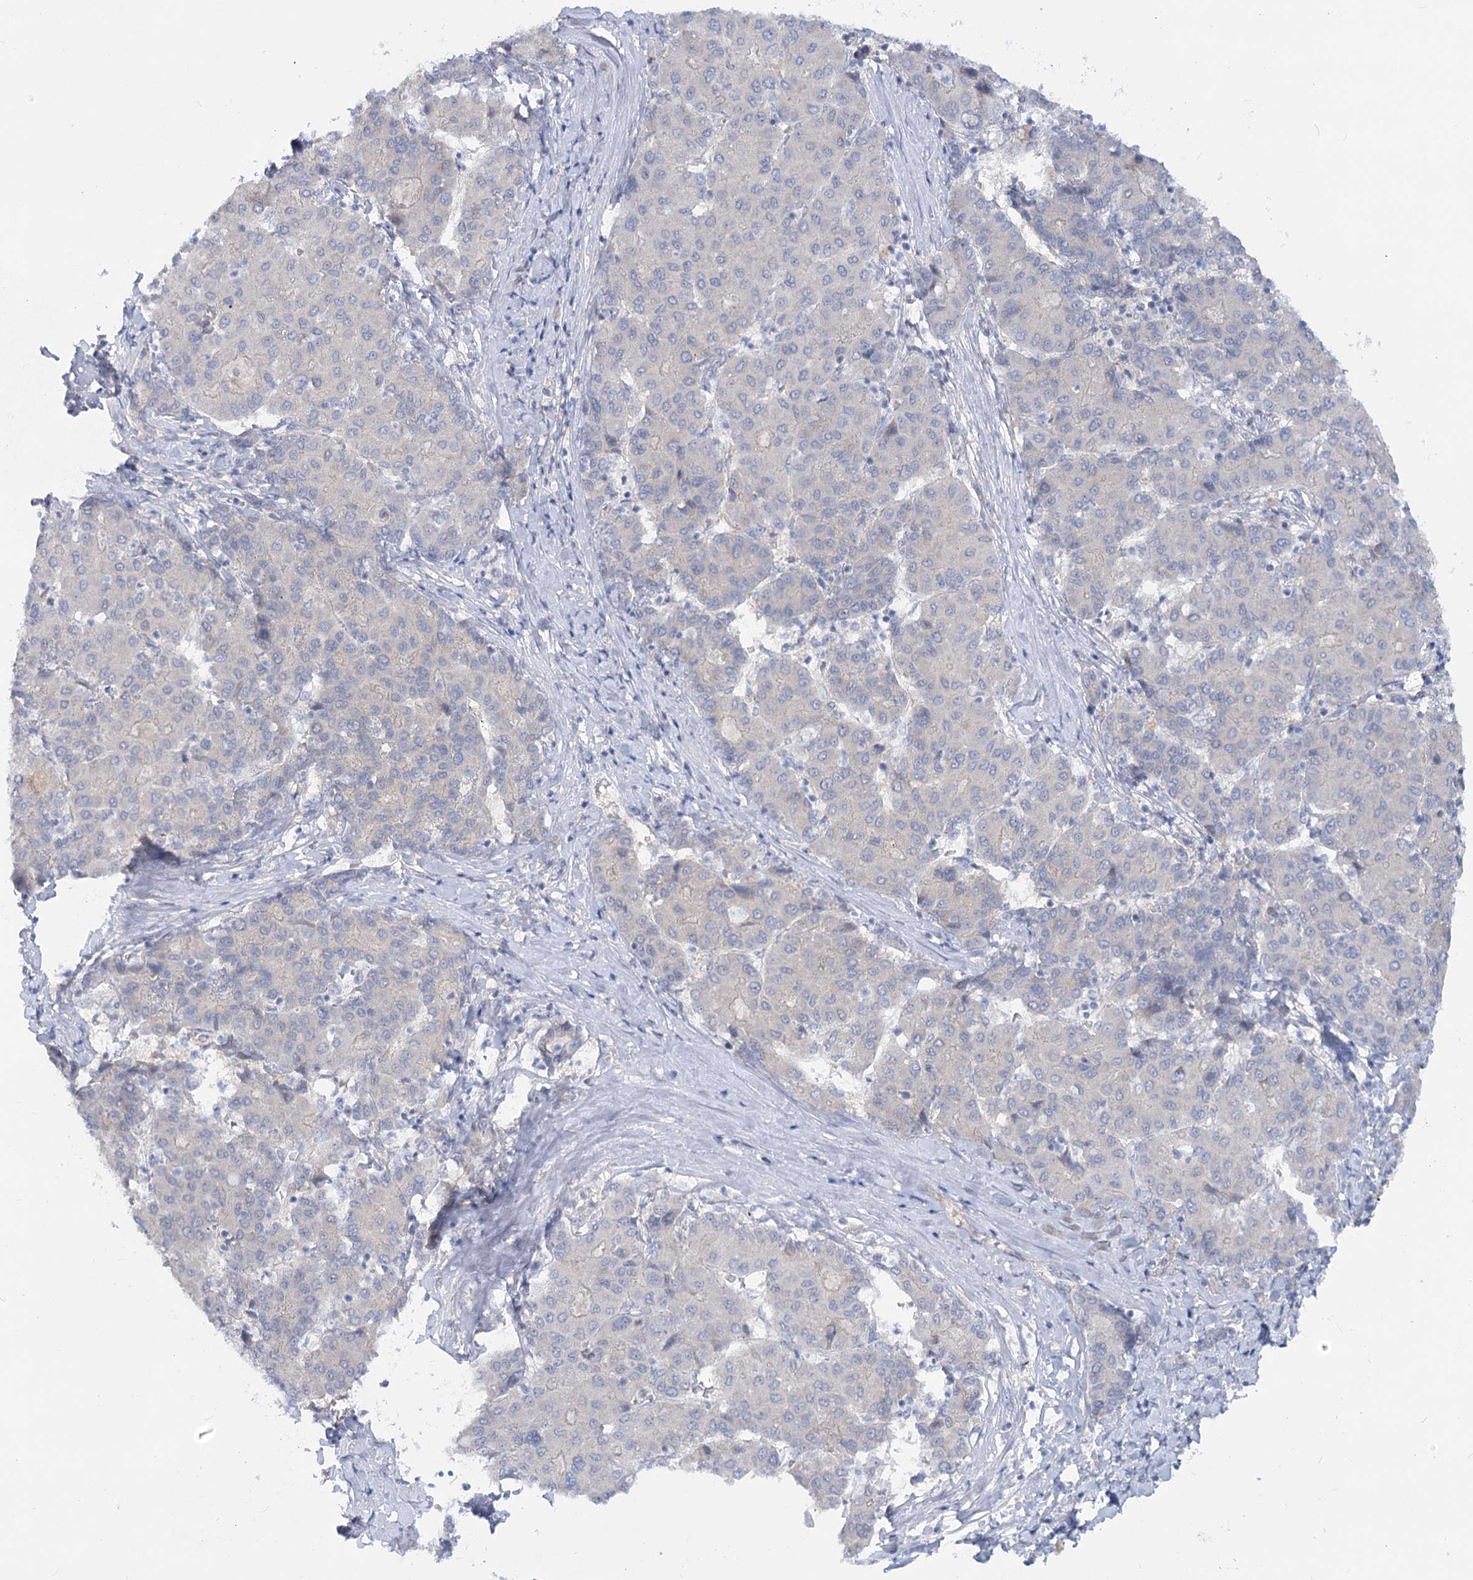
{"staining": {"intensity": "negative", "quantity": "none", "location": "none"}, "tissue": "liver cancer", "cell_type": "Tumor cells", "image_type": "cancer", "snomed": [{"axis": "morphology", "description": "Carcinoma, Hepatocellular, NOS"}, {"axis": "topography", "description": "Liver"}], "caption": "Tumor cells show no significant protein positivity in hepatocellular carcinoma (liver).", "gene": "EFHC2", "patient": {"sex": "male", "age": 65}}